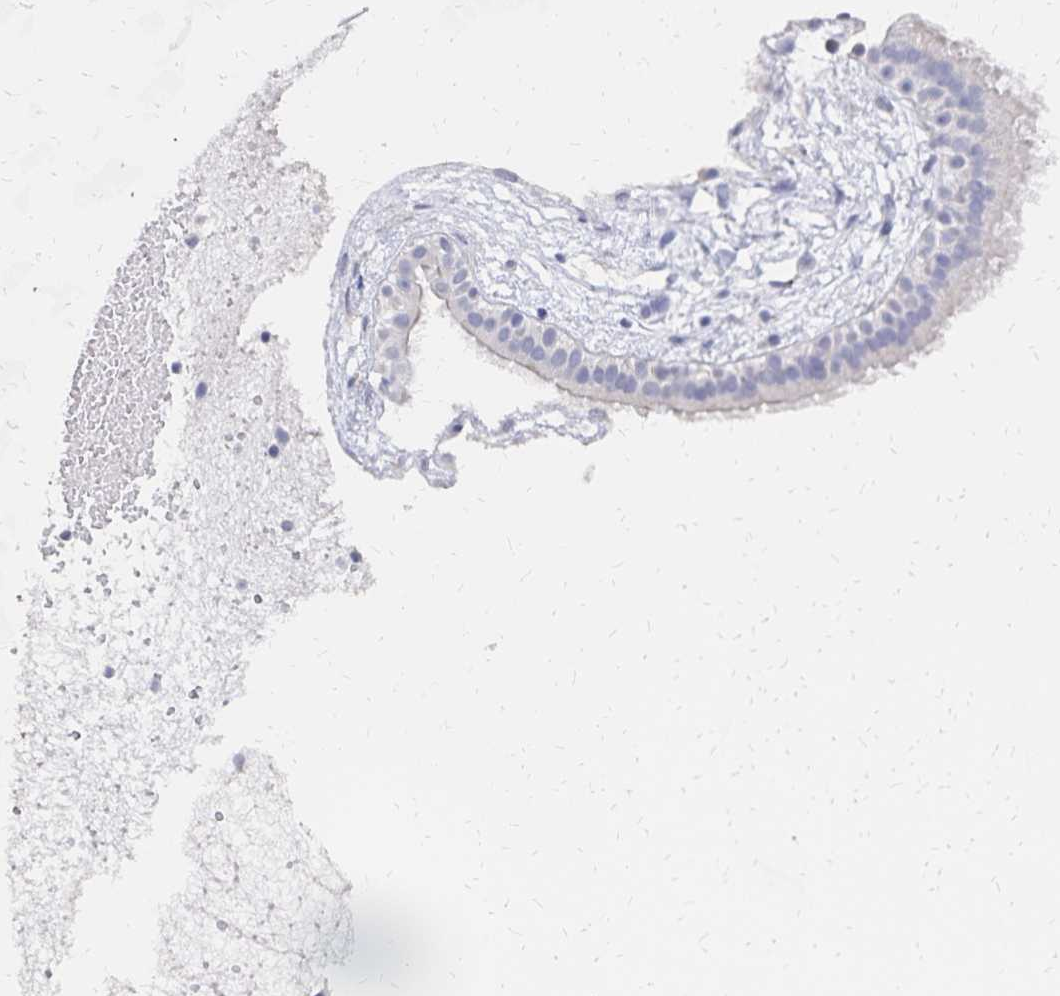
{"staining": {"intensity": "negative", "quantity": "none", "location": "none"}, "tissue": "nasopharynx", "cell_type": "Respiratory epithelial cells", "image_type": "normal", "snomed": [{"axis": "morphology", "description": "Normal tissue, NOS"}, {"axis": "topography", "description": "Nasopharynx"}], "caption": "The photomicrograph displays no significant expression in respiratory epithelial cells of nasopharynx. The staining is performed using DAB brown chromogen with nuclei counter-stained in using hematoxylin.", "gene": "KISS1", "patient": {"sex": "male", "age": 24}}